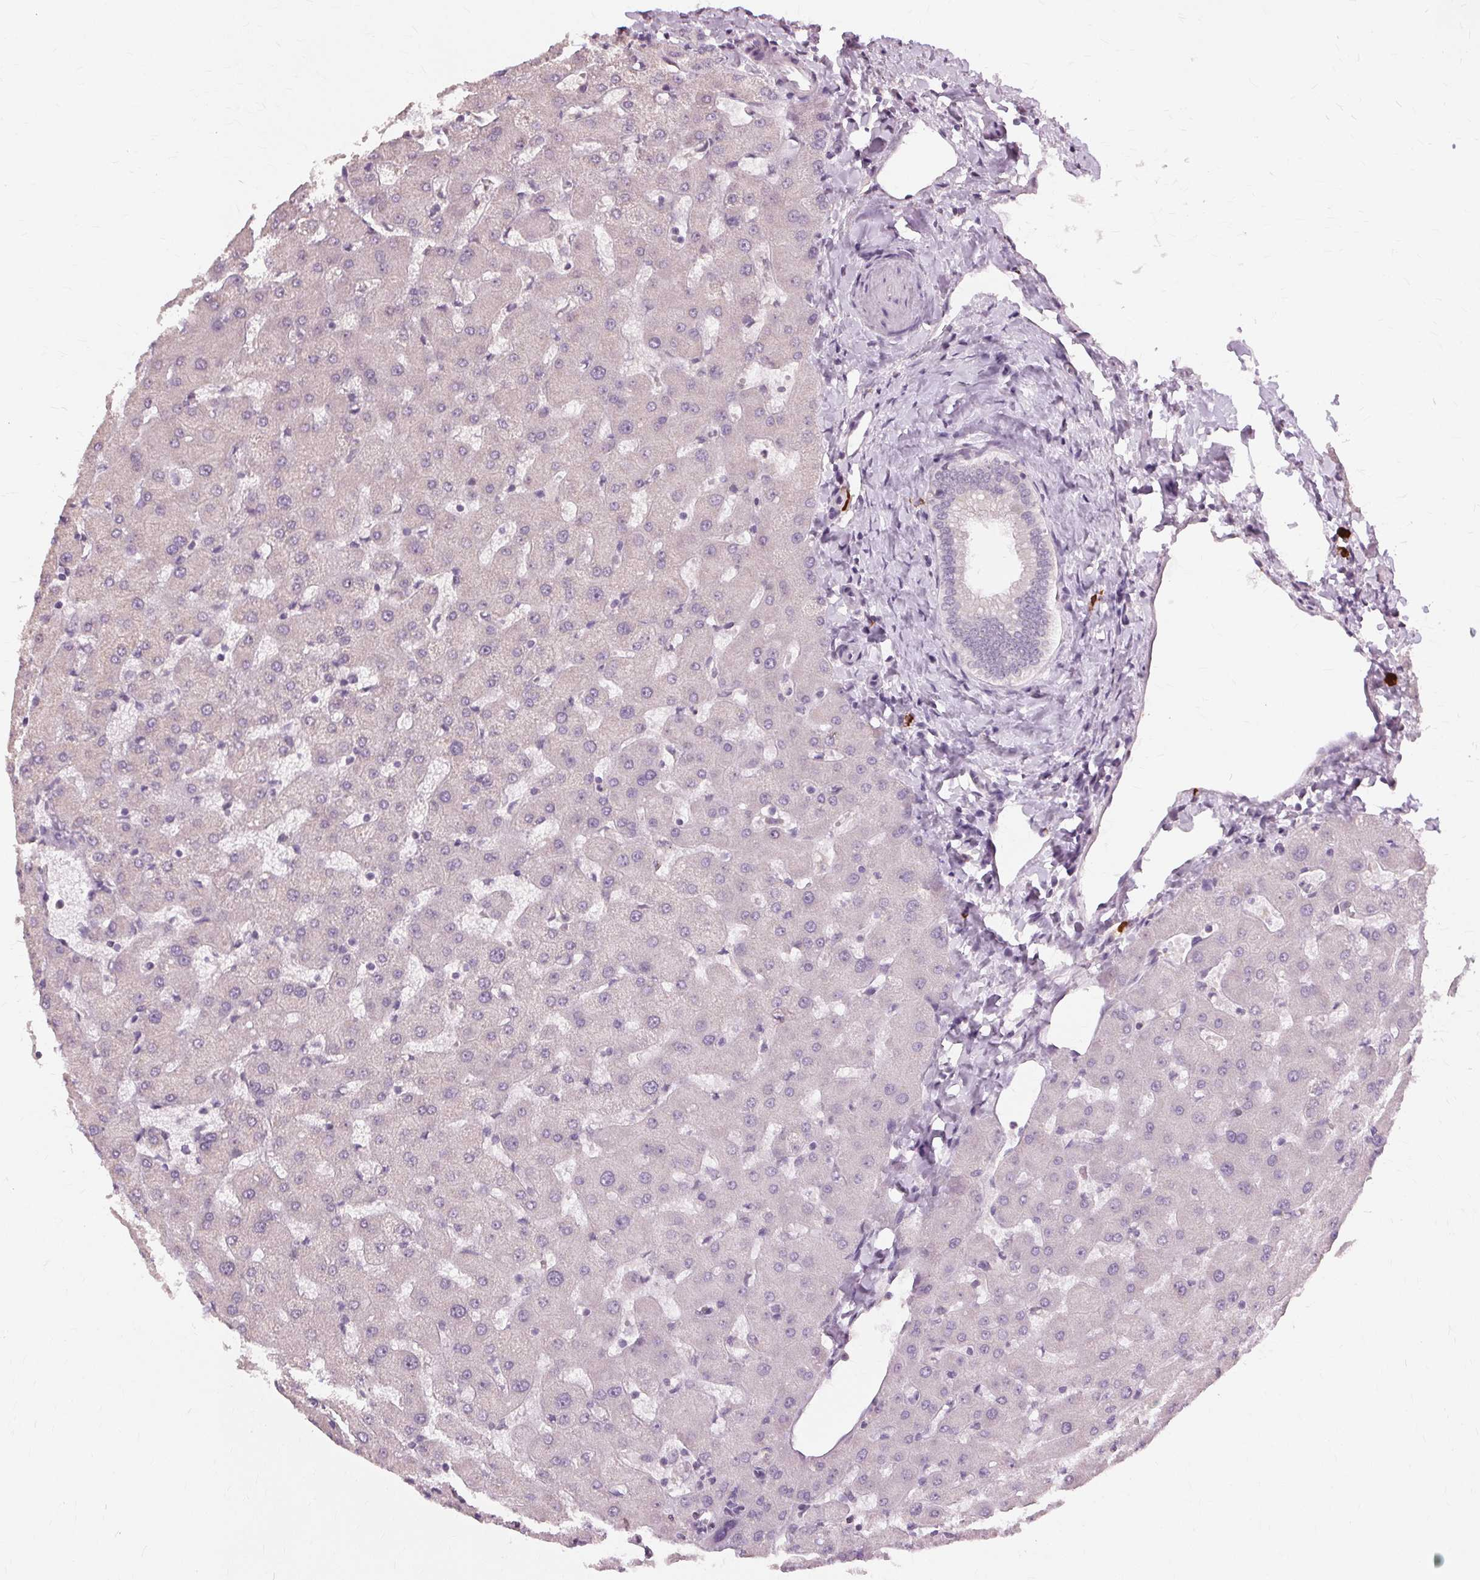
{"staining": {"intensity": "negative", "quantity": "none", "location": "none"}, "tissue": "liver", "cell_type": "Cholangiocytes", "image_type": "normal", "snomed": [{"axis": "morphology", "description": "Normal tissue, NOS"}, {"axis": "topography", "description": "Liver"}], "caption": "Cholangiocytes are negative for protein expression in normal human liver. (Stains: DAB (3,3'-diaminobenzidine) immunohistochemistry (IHC) with hematoxylin counter stain, Microscopy: brightfield microscopy at high magnification).", "gene": "SIGLEC6", "patient": {"sex": "female", "age": 63}}